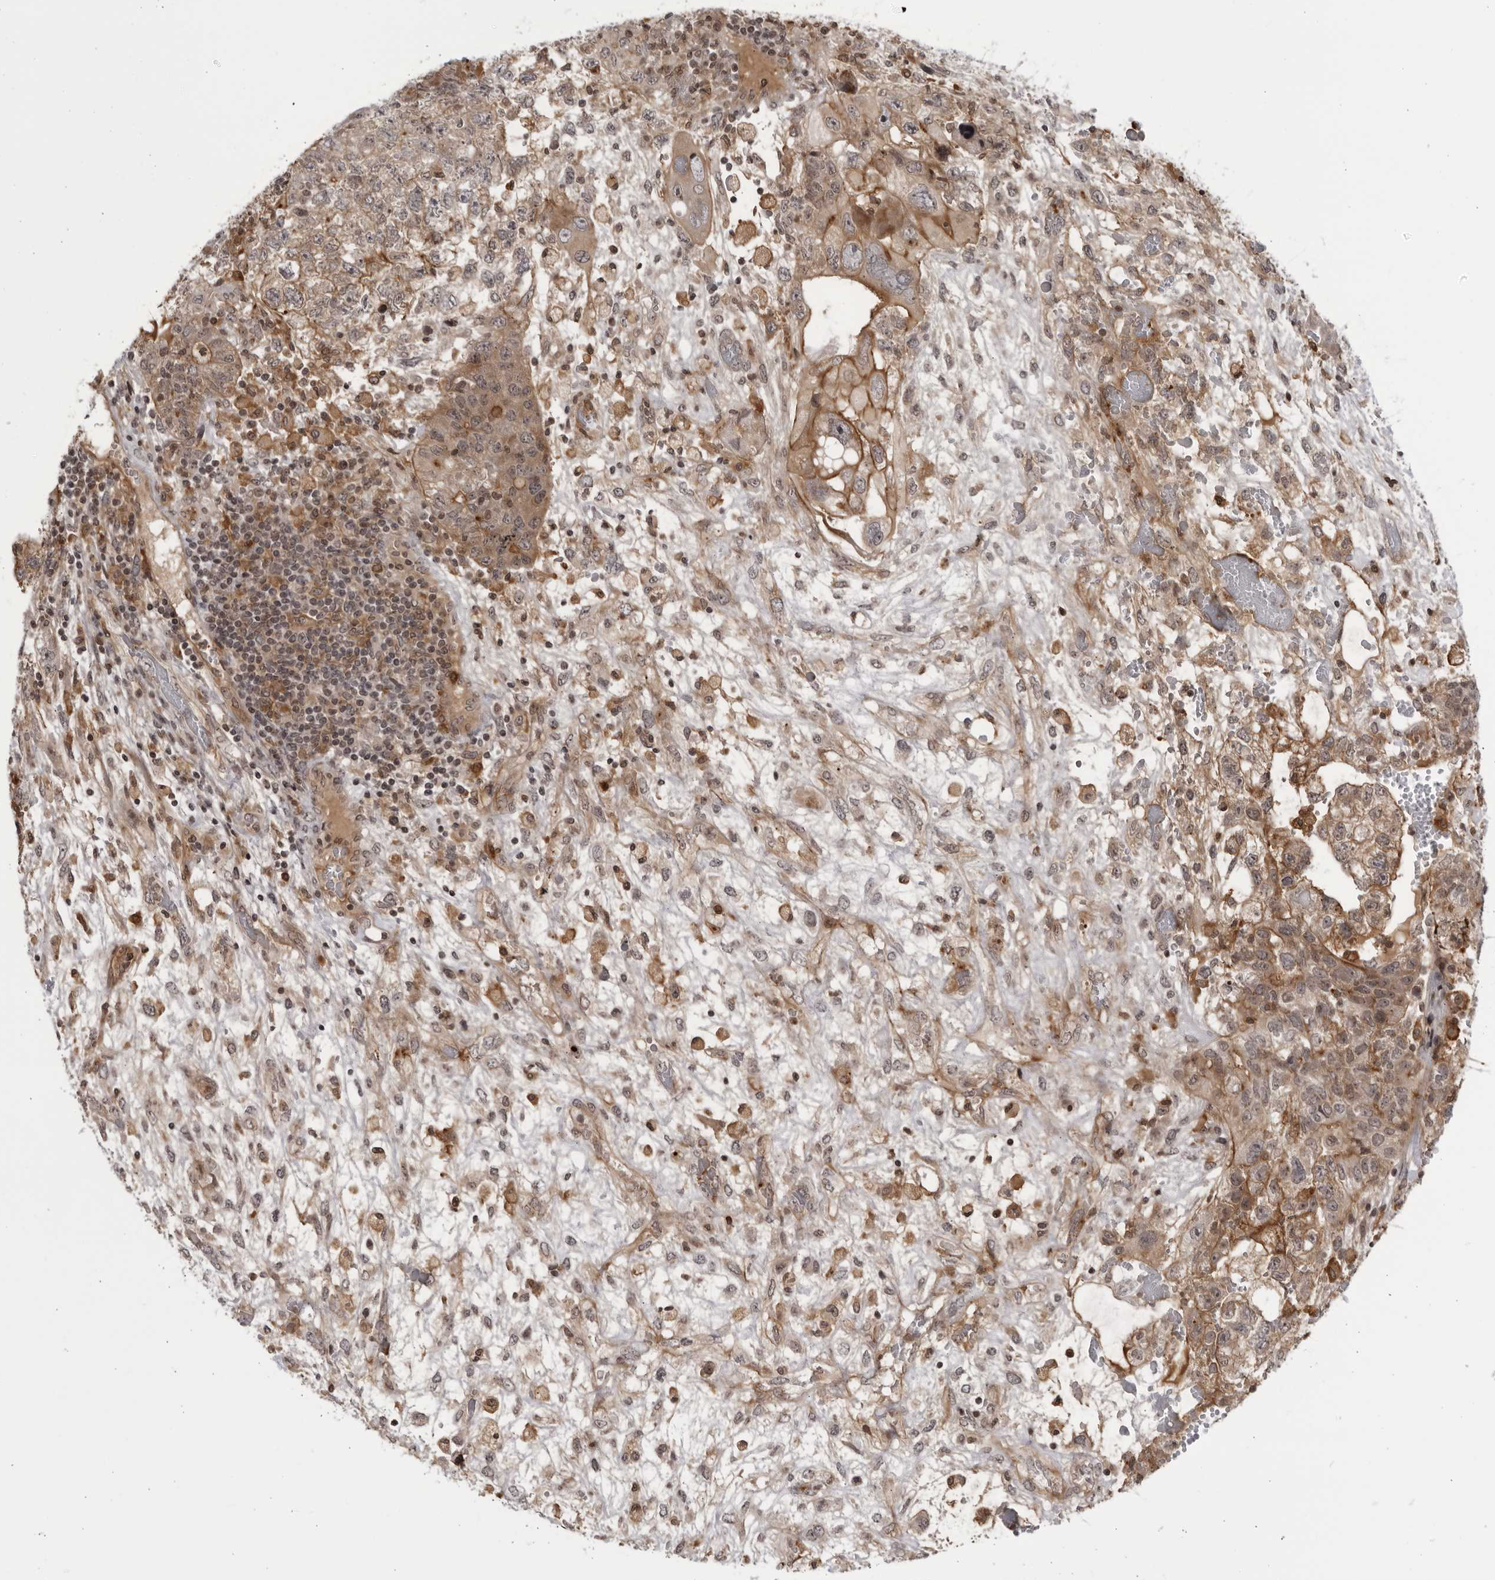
{"staining": {"intensity": "weak", "quantity": ">75%", "location": "cytoplasmic/membranous"}, "tissue": "testis cancer", "cell_type": "Tumor cells", "image_type": "cancer", "snomed": [{"axis": "morphology", "description": "Carcinoma, Embryonal, NOS"}, {"axis": "topography", "description": "Testis"}], "caption": "Embryonal carcinoma (testis) stained with IHC displays weak cytoplasmic/membranous staining in about >75% of tumor cells.", "gene": "DTL", "patient": {"sex": "male", "age": 36}}